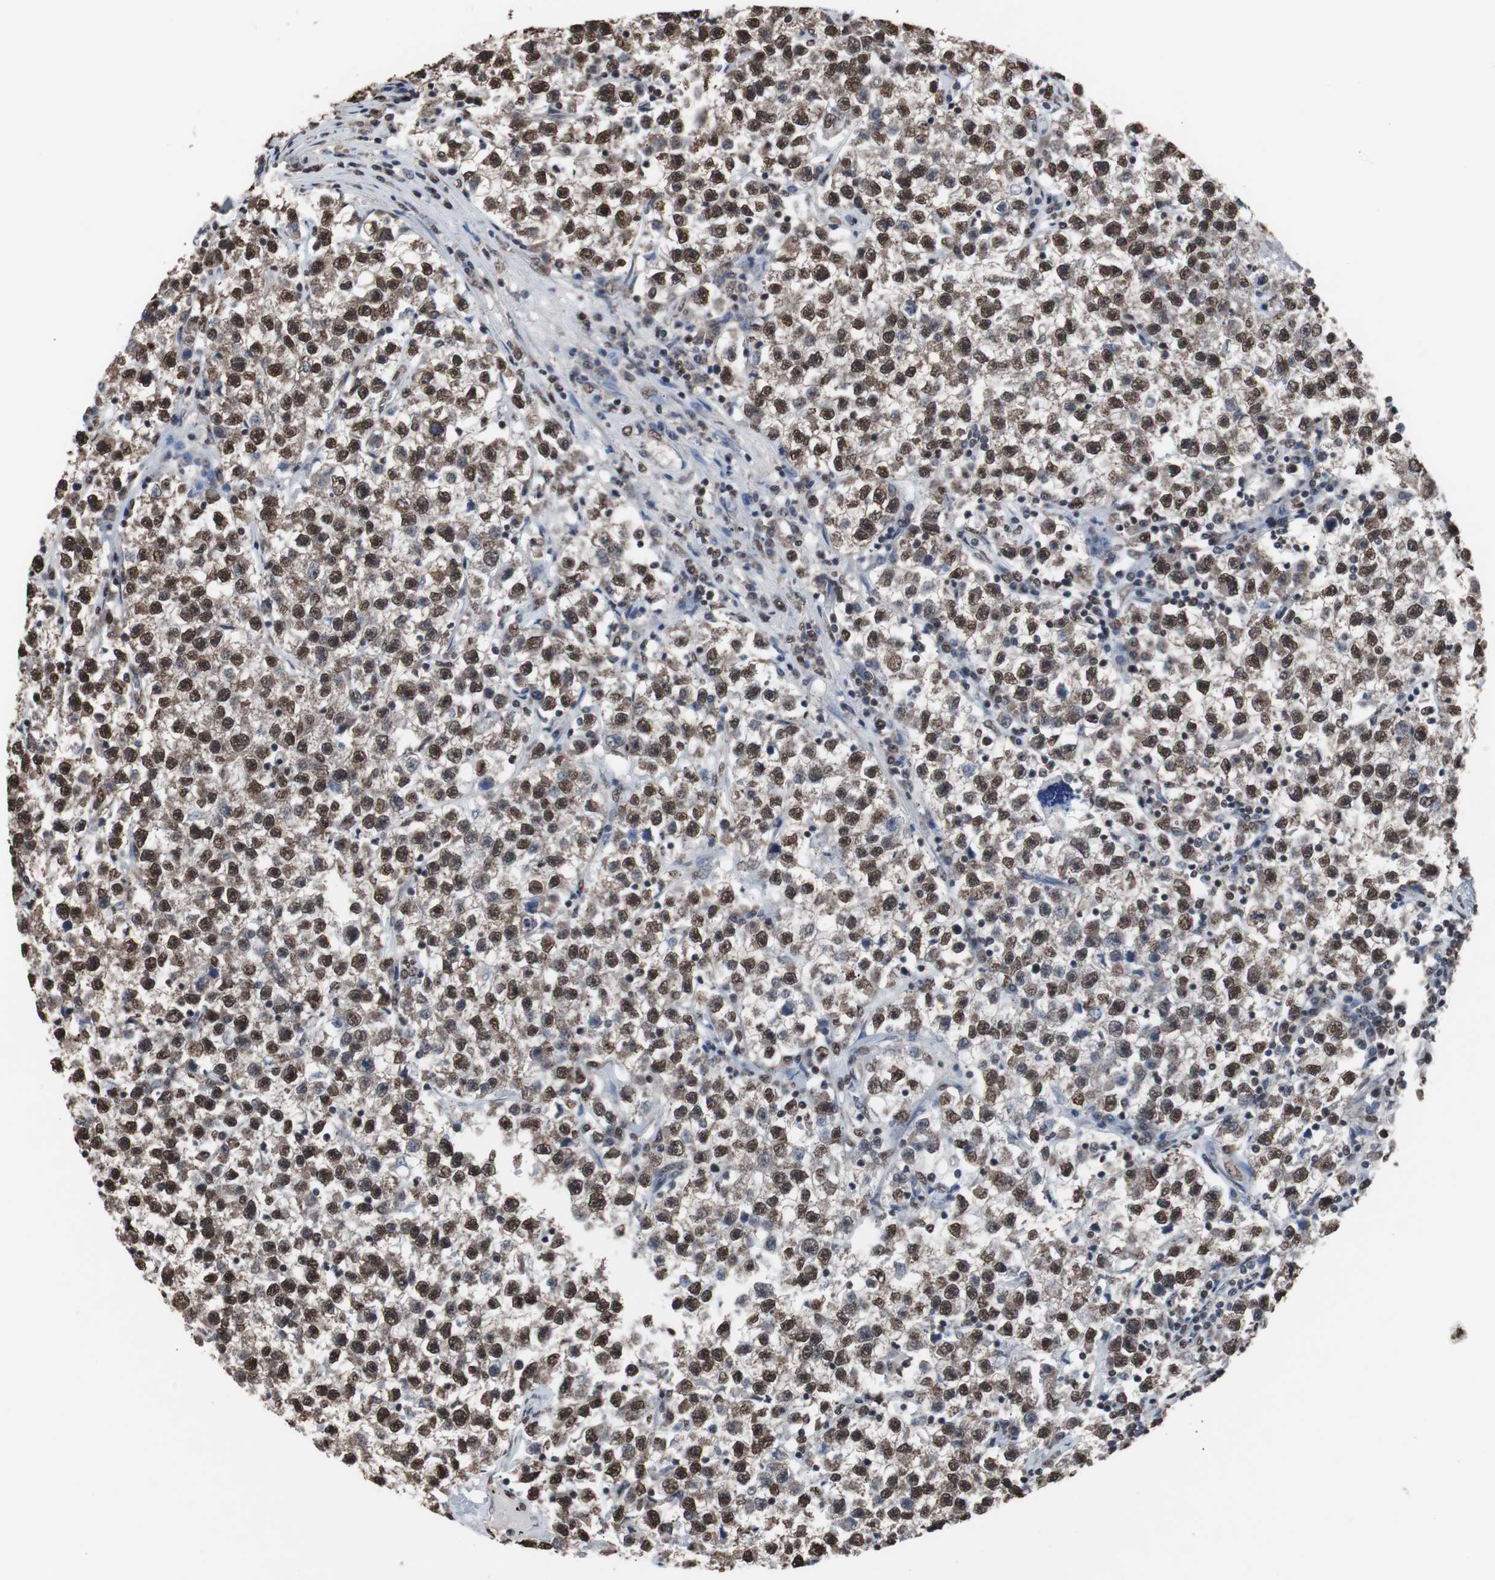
{"staining": {"intensity": "strong", "quantity": ">75%", "location": "nuclear"}, "tissue": "testis cancer", "cell_type": "Tumor cells", "image_type": "cancer", "snomed": [{"axis": "morphology", "description": "Seminoma, NOS"}, {"axis": "topography", "description": "Testis"}], "caption": "Testis cancer stained with DAB immunohistochemistry shows high levels of strong nuclear expression in approximately >75% of tumor cells. (IHC, brightfield microscopy, high magnification).", "gene": "MED27", "patient": {"sex": "male", "age": 22}}